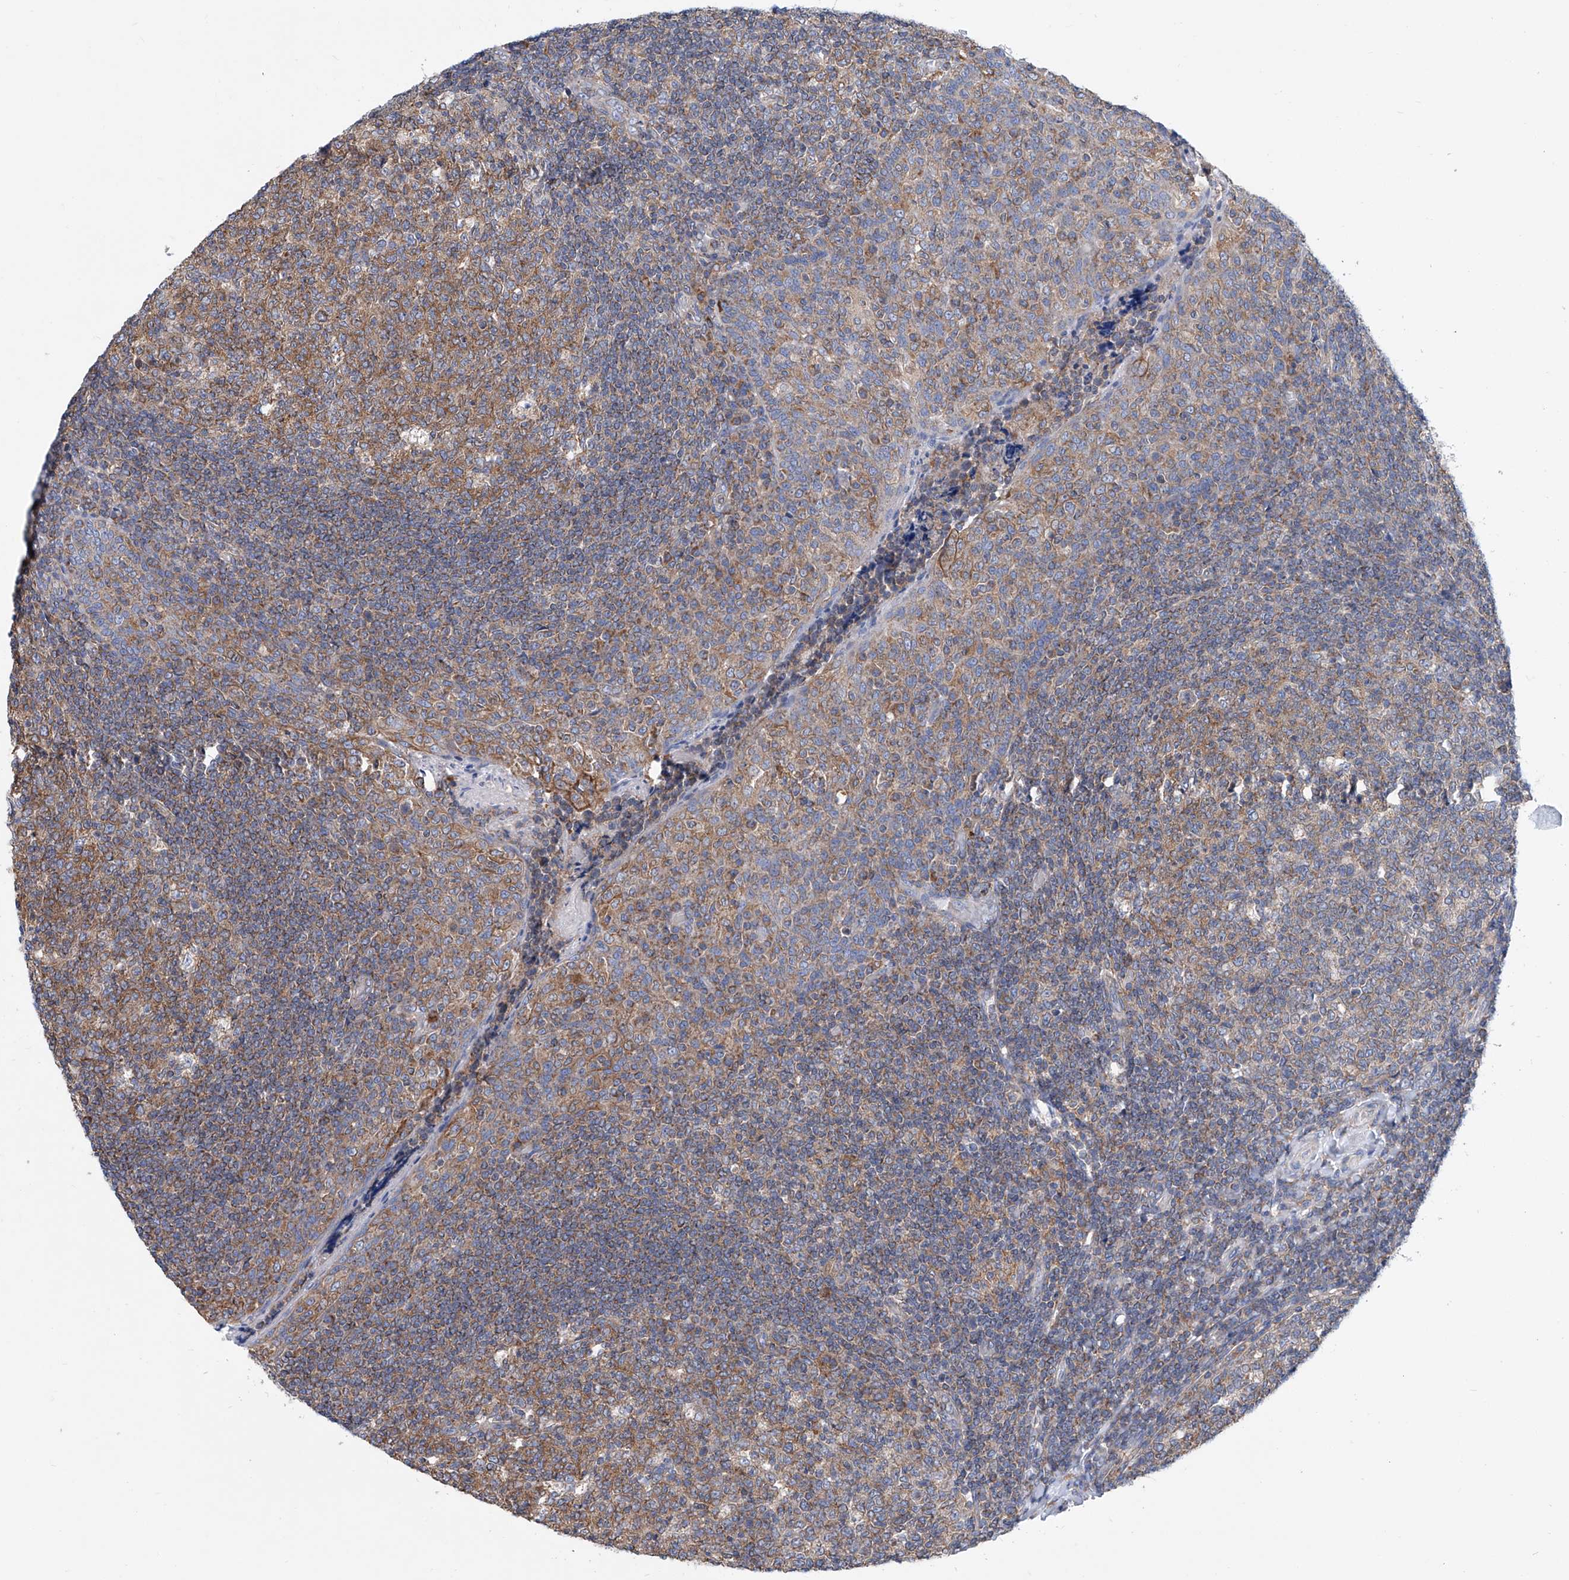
{"staining": {"intensity": "moderate", "quantity": "25%-75%", "location": "cytoplasmic/membranous"}, "tissue": "tonsil", "cell_type": "Germinal center cells", "image_type": "normal", "snomed": [{"axis": "morphology", "description": "Normal tissue, NOS"}, {"axis": "topography", "description": "Tonsil"}], "caption": "The histopathology image displays a brown stain indicating the presence of a protein in the cytoplasmic/membranous of germinal center cells in tonsil. Nuclei are stained in blue.", "gene": "MAD2L1", "patient": {"sex": "female", "age": 19}}